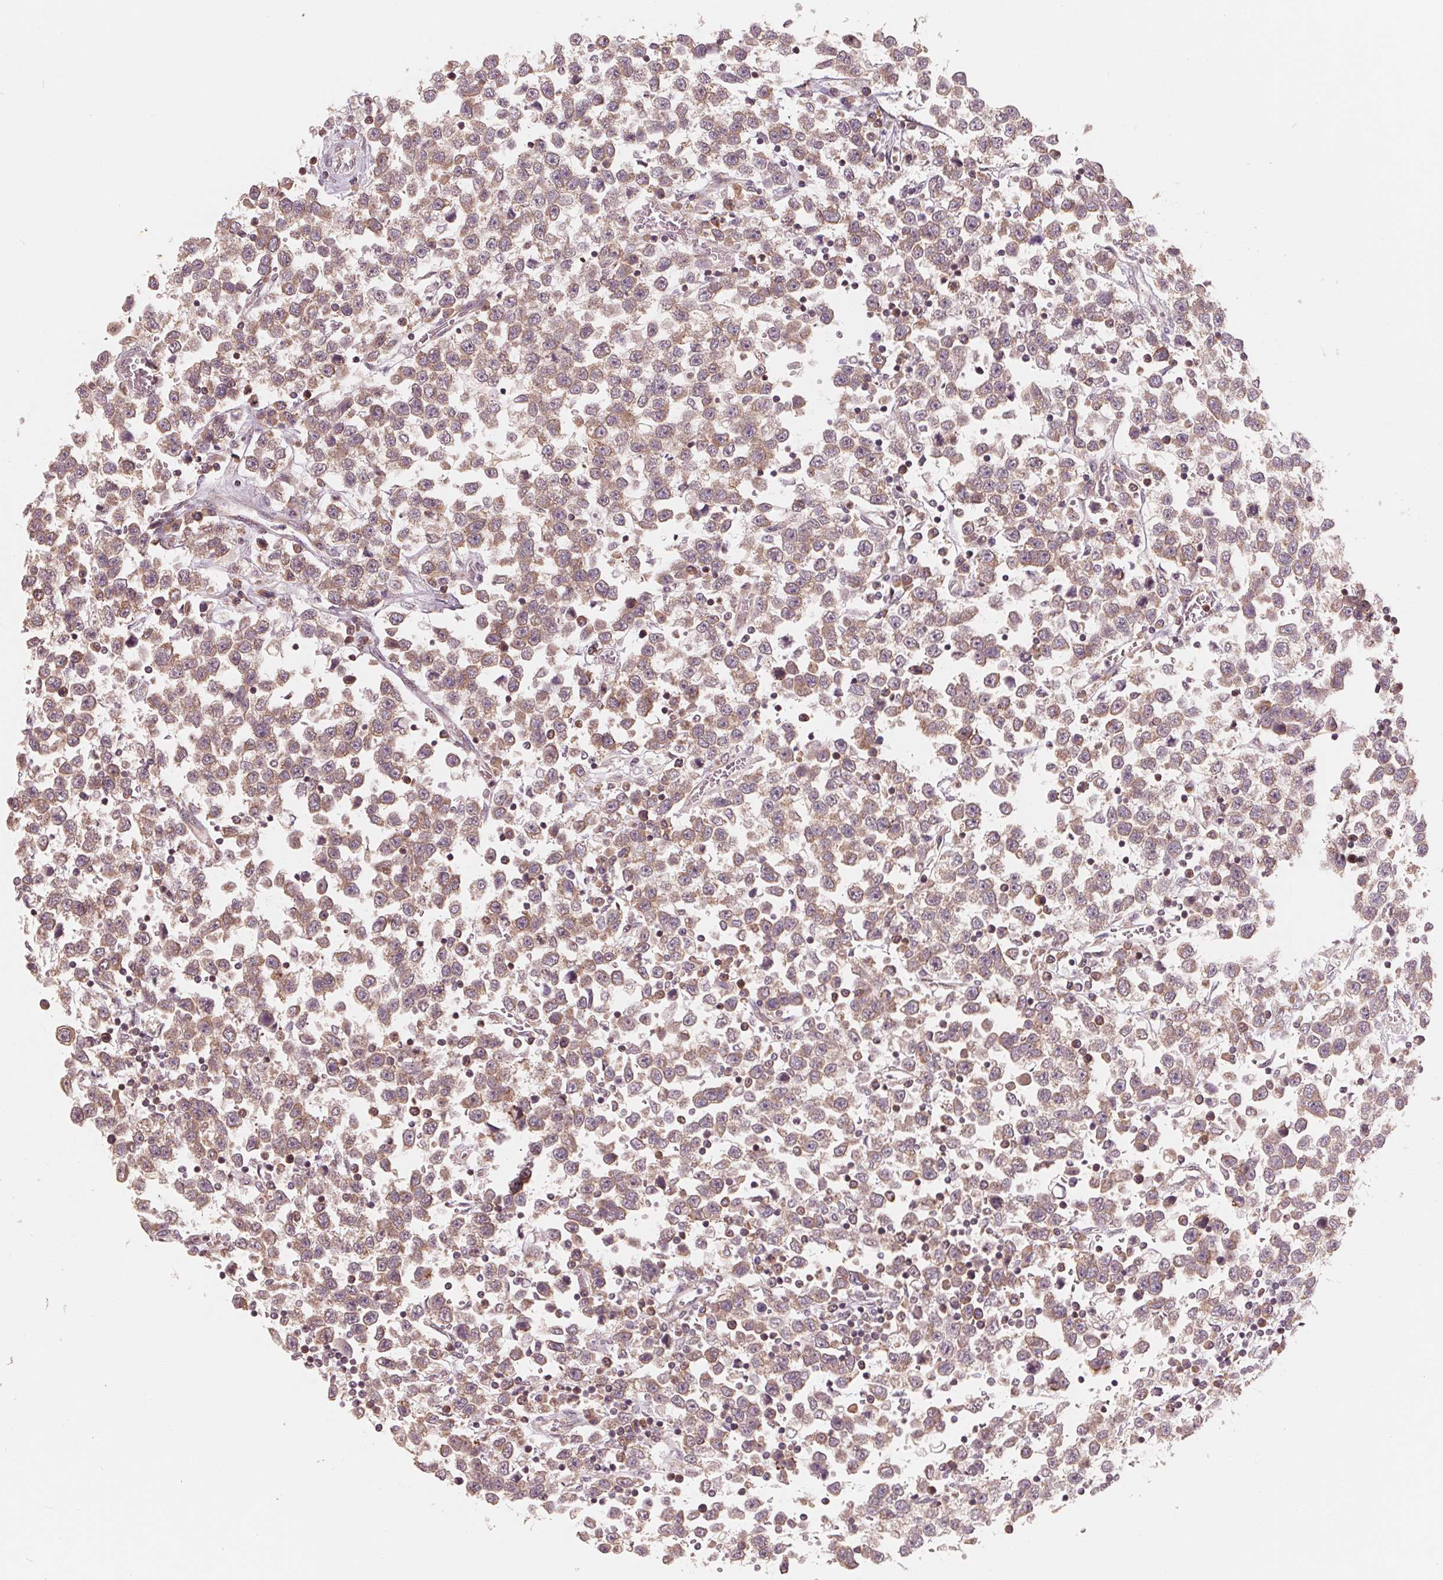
{"staining": {"intensity": "moderate", "quantity": ">75%", "location": "cytoplasmic/membranous"}, "tissue": "testis cancer", "cell_type": "Tumor cells", "image_type": "cancer", "snomed": [{"axis": "morphology", "description": "Seminoma, NOS"}, {"axis": "topography", "description": "Testis"}], "caption": "Protein staining of seminoma (testis) tissue displays moderate cytoplasmic/membranous positivity in approximately >75% of tumor cells.", "gene": "GIGYF2", "patient": {"sex": "male", "age": 34}}